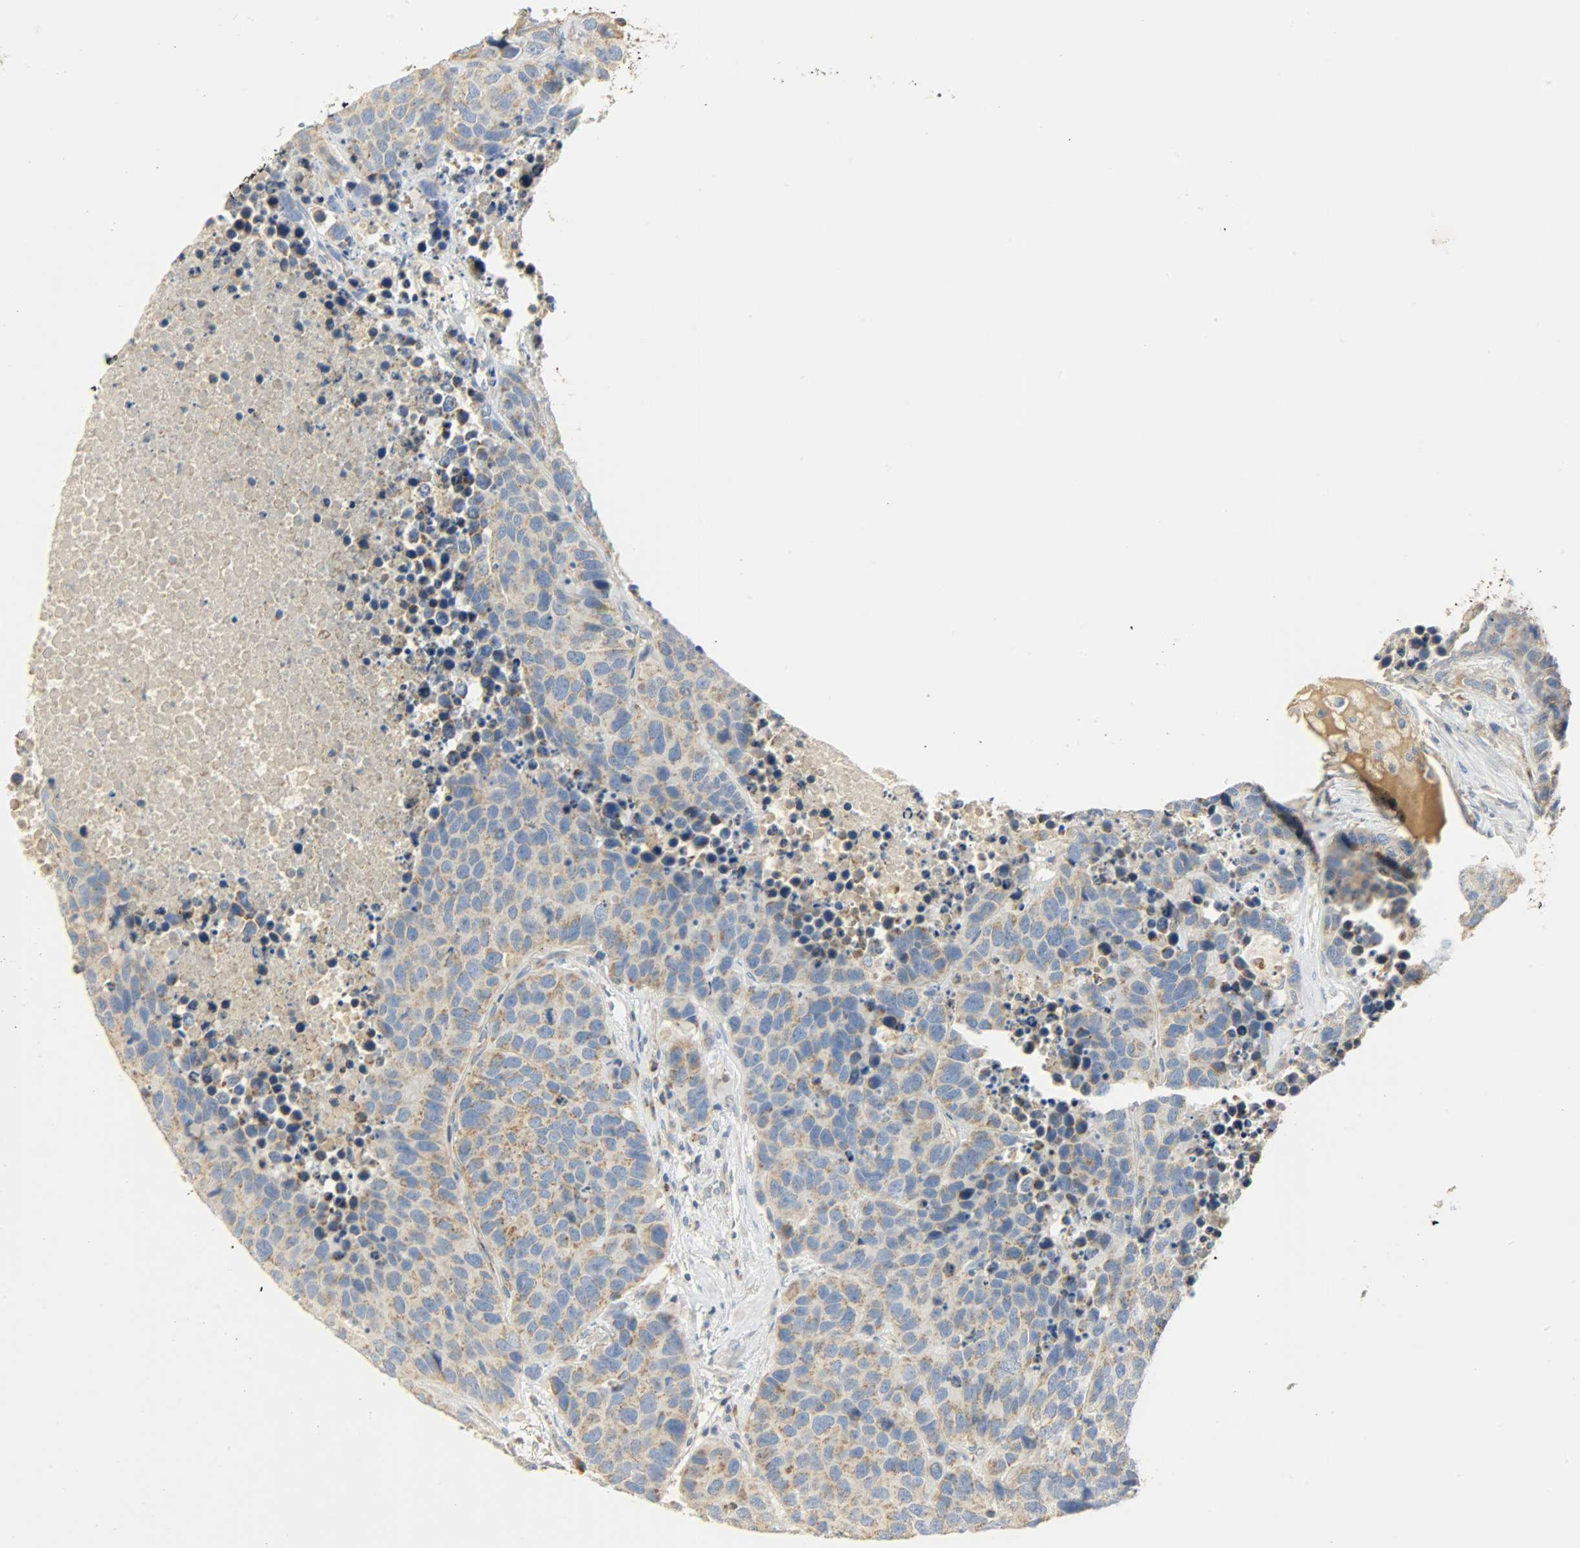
{"staining": {"intensity": "moderate", "quantity": ">75%", "location": "cytoplasmic/membranous"}, "tissue": "carcinoid", "cell_type": "Tumor cells", "image_type": "cancer", "snomed": [{"axis": "morphology", "description": "Carcinoid, malignant, NOS"}, {"axis": "topography", "description": "Lung"}], "caption": "DAB immunohistochemical staining of carcinoid demonstrates moderate cytoplasmic/membranous protein staining in approximately >75% of tumor cells. (Stains: DAB in brown, nuclei in blue, Microscopy: brightfield microscopy at high magnification).", "gene": "NNT", "patient": {"sex": "male", "age": 60}}